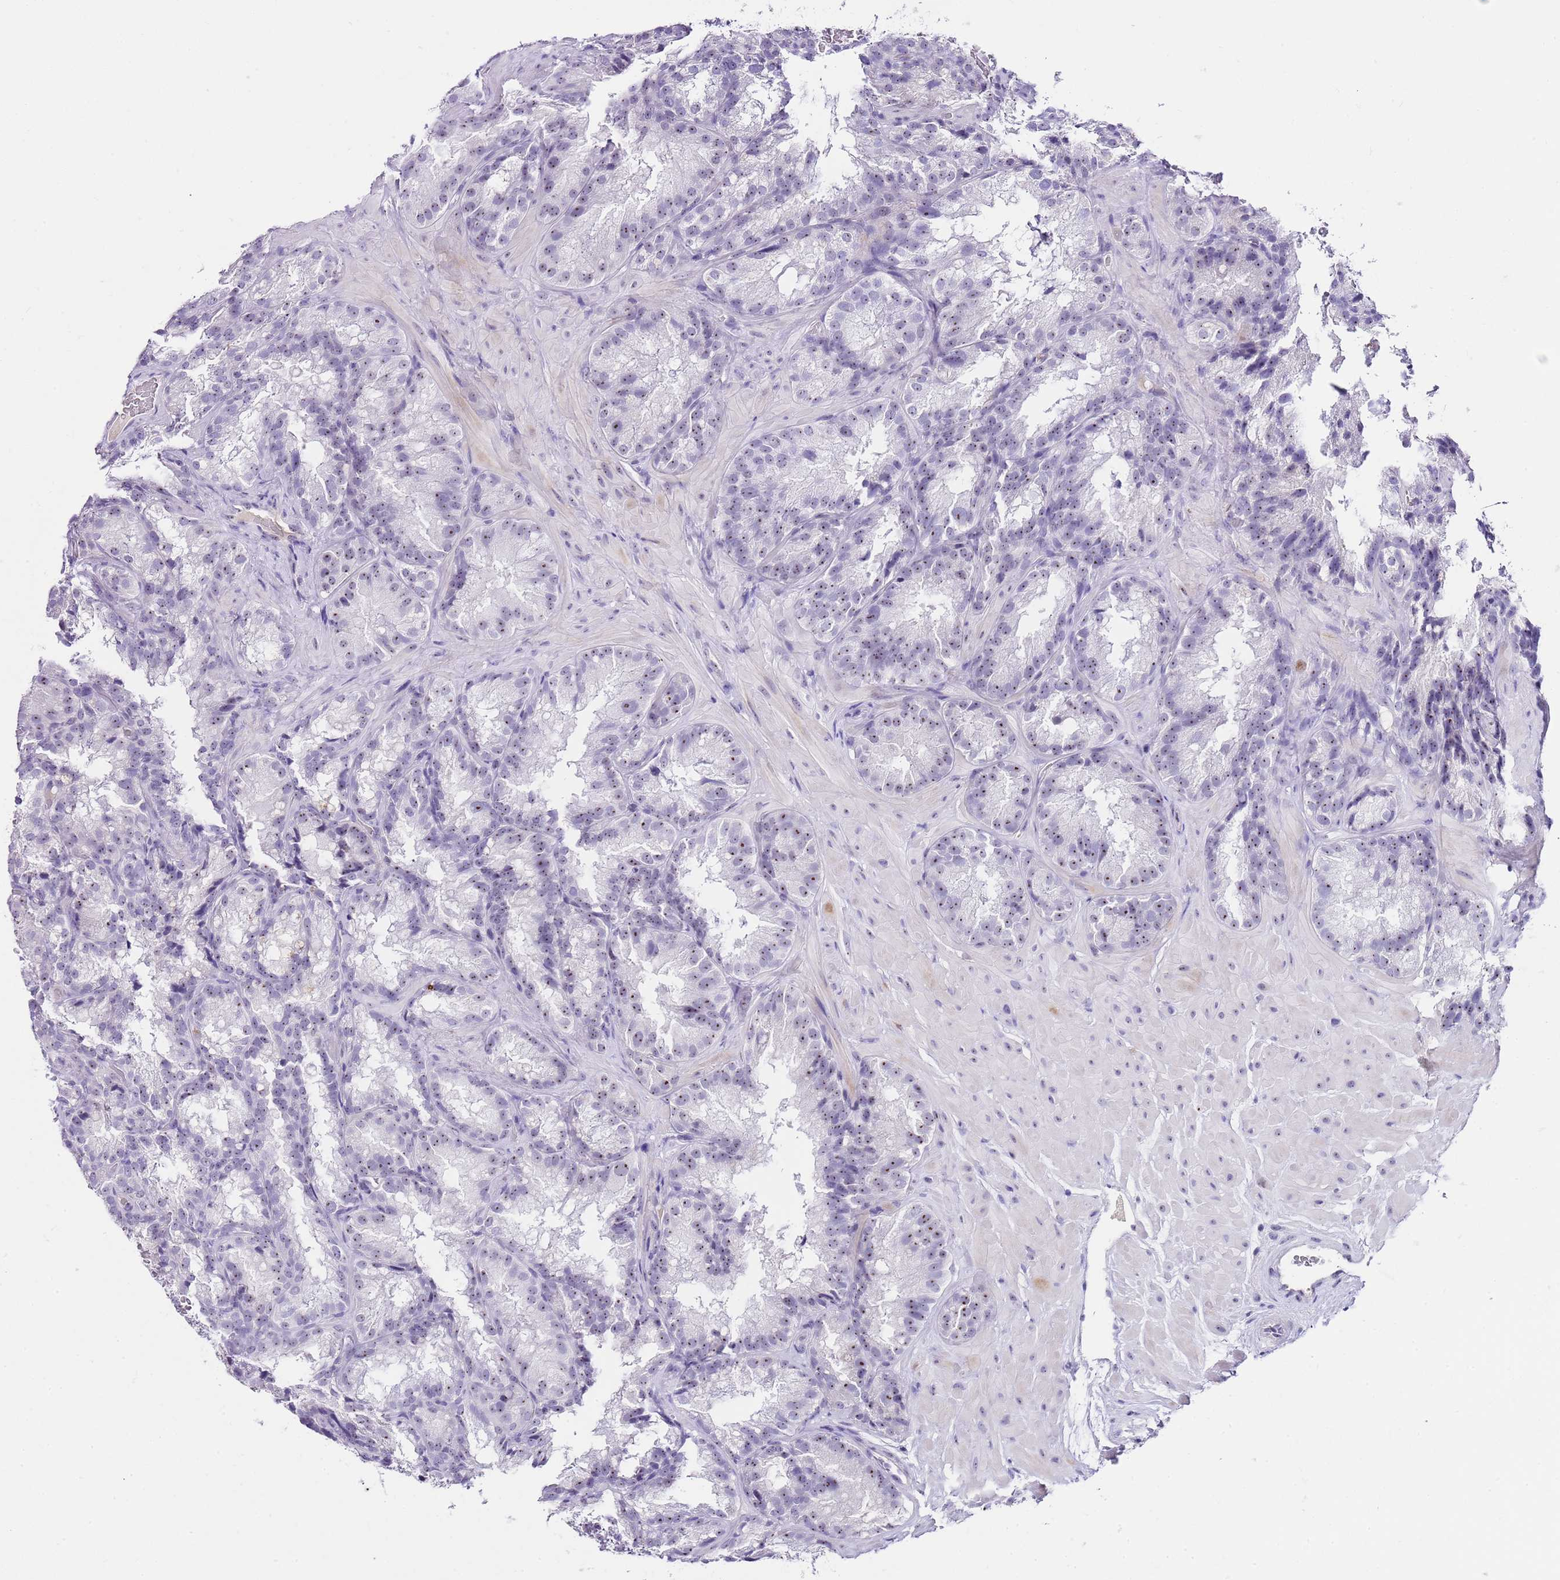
{"staining": {"intensity": "weak", "quantity": "25%-75%", "location": "nuclear"}, "tissue": "seminal vesicle", "cell_type": "Glandular cells", "image_type": "normal", "snomed": [{"axis": "morphology", "description": "Normal tissue, NOS"}, {"axis": "topography", "description": "Seminal veicle"}], "caption": "Protein expression analysis of benign human seminal vesicle reveals weak nuclear staining in about 25%-75% of glandular cells. (DAB (3,3'-diaminobenzidine) IHC, brown staining for protein, blue staining for nuclei).", "gene": "NOP56", "patient": {"sex": "male", "age": 58}}